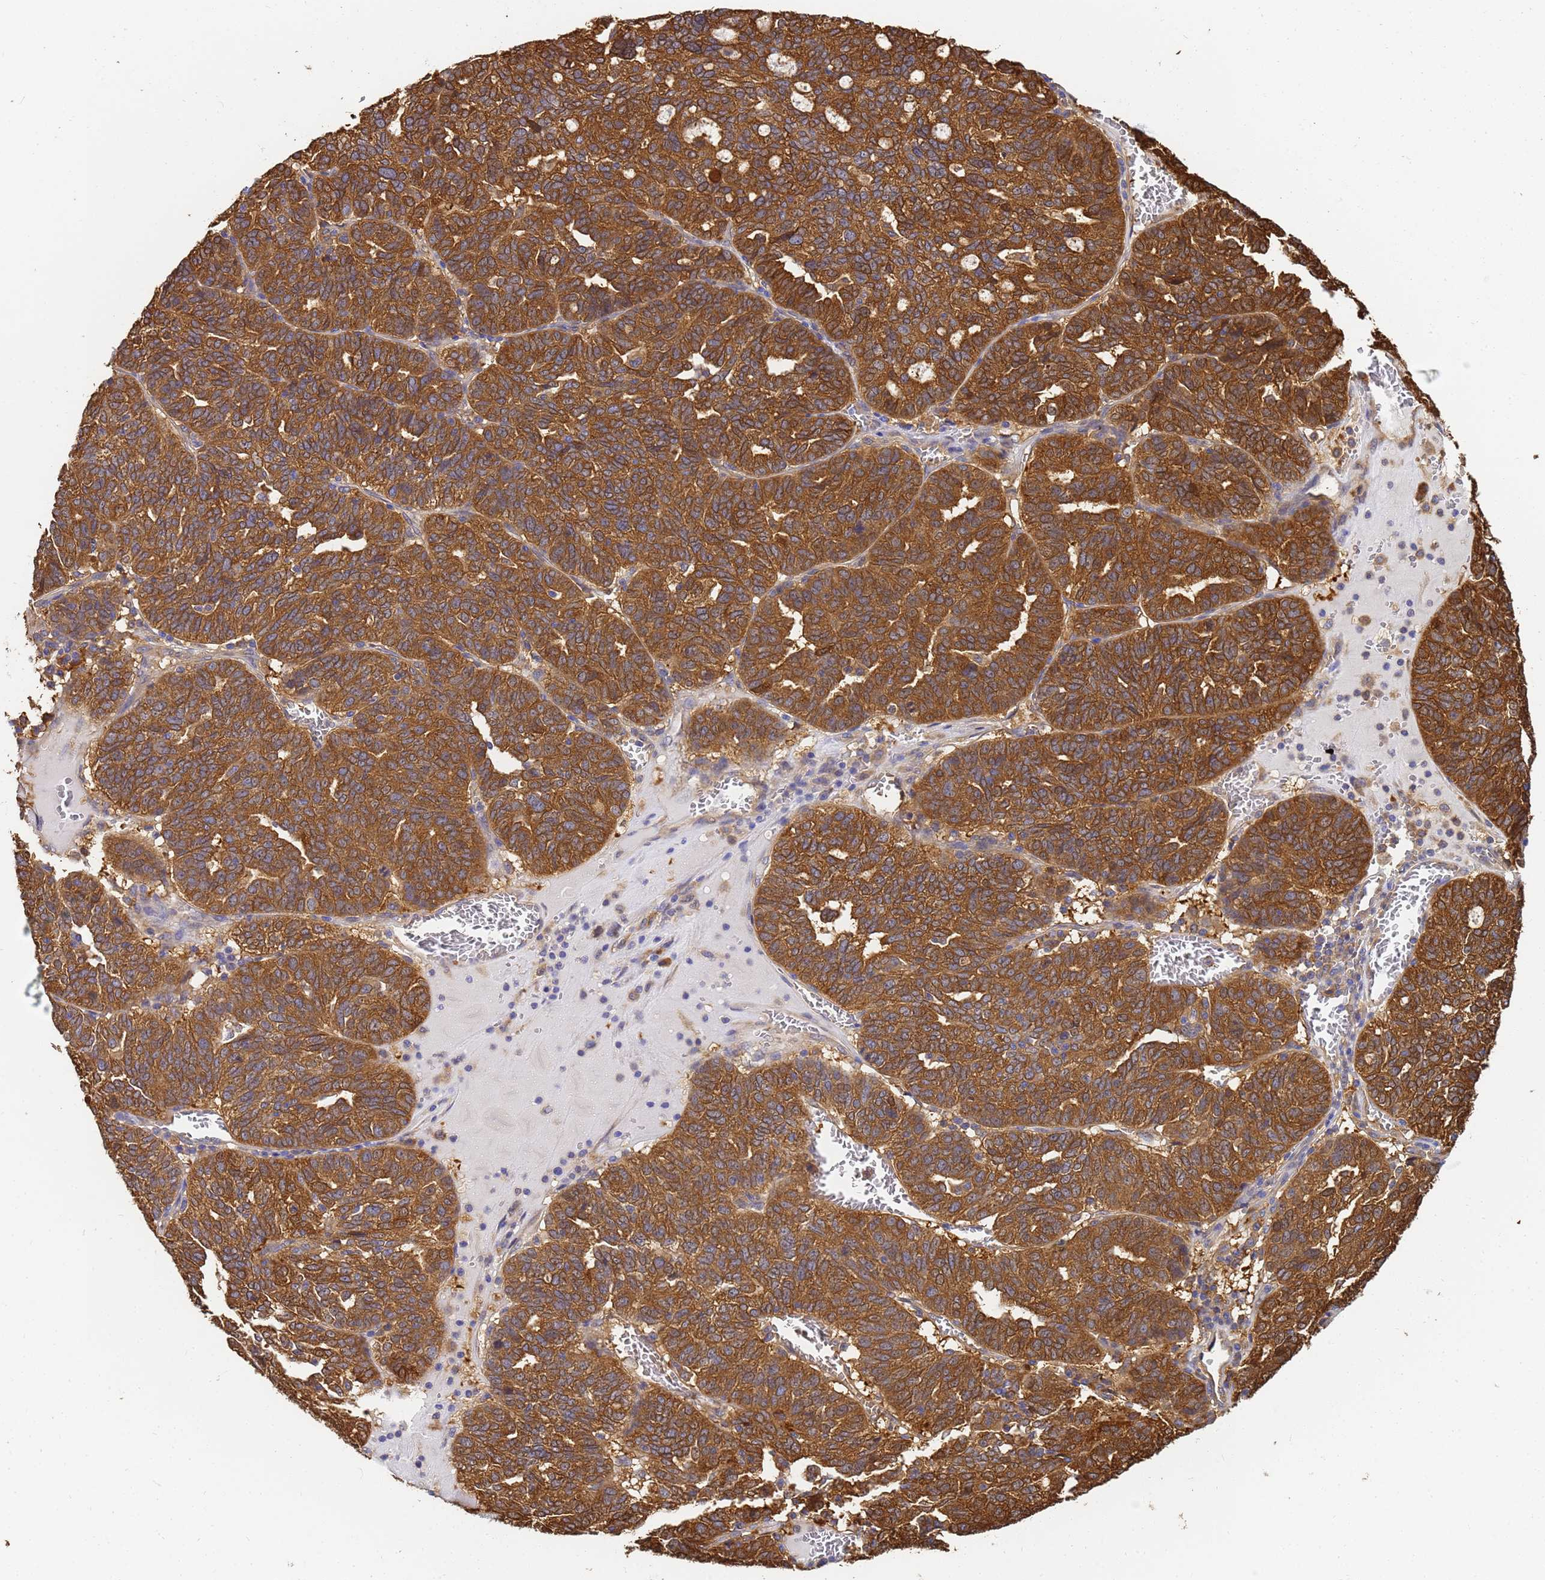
{"staining": {"intensity": "moderate", "quantity": ">75%", "location": "cytoplasmic/membranous"}, "tissue": "ovarian cancer", "cell_type": "Tumor cells", "image_type": "cancer", "snomed": [{"axis": "morphology", "description": "Cystadenocarcinoma, serous, NOS"}, {"axis": "topography", "description": "Ovary"}], "caption": "Immunohistochemistry photomicrograph of neoplastic tissue: human ovarian serous cystadenocarcinoma stained using immunohistochemistry (IHC) reveals medium levels of moderate protein expression localized specifically in the cytoplasmic/membranous of tumor cells, appearing as a cytoplasmic/membranous brown color.", "gene": "NME1-NME2", "patient": {"sex": "female", "age": 59}}